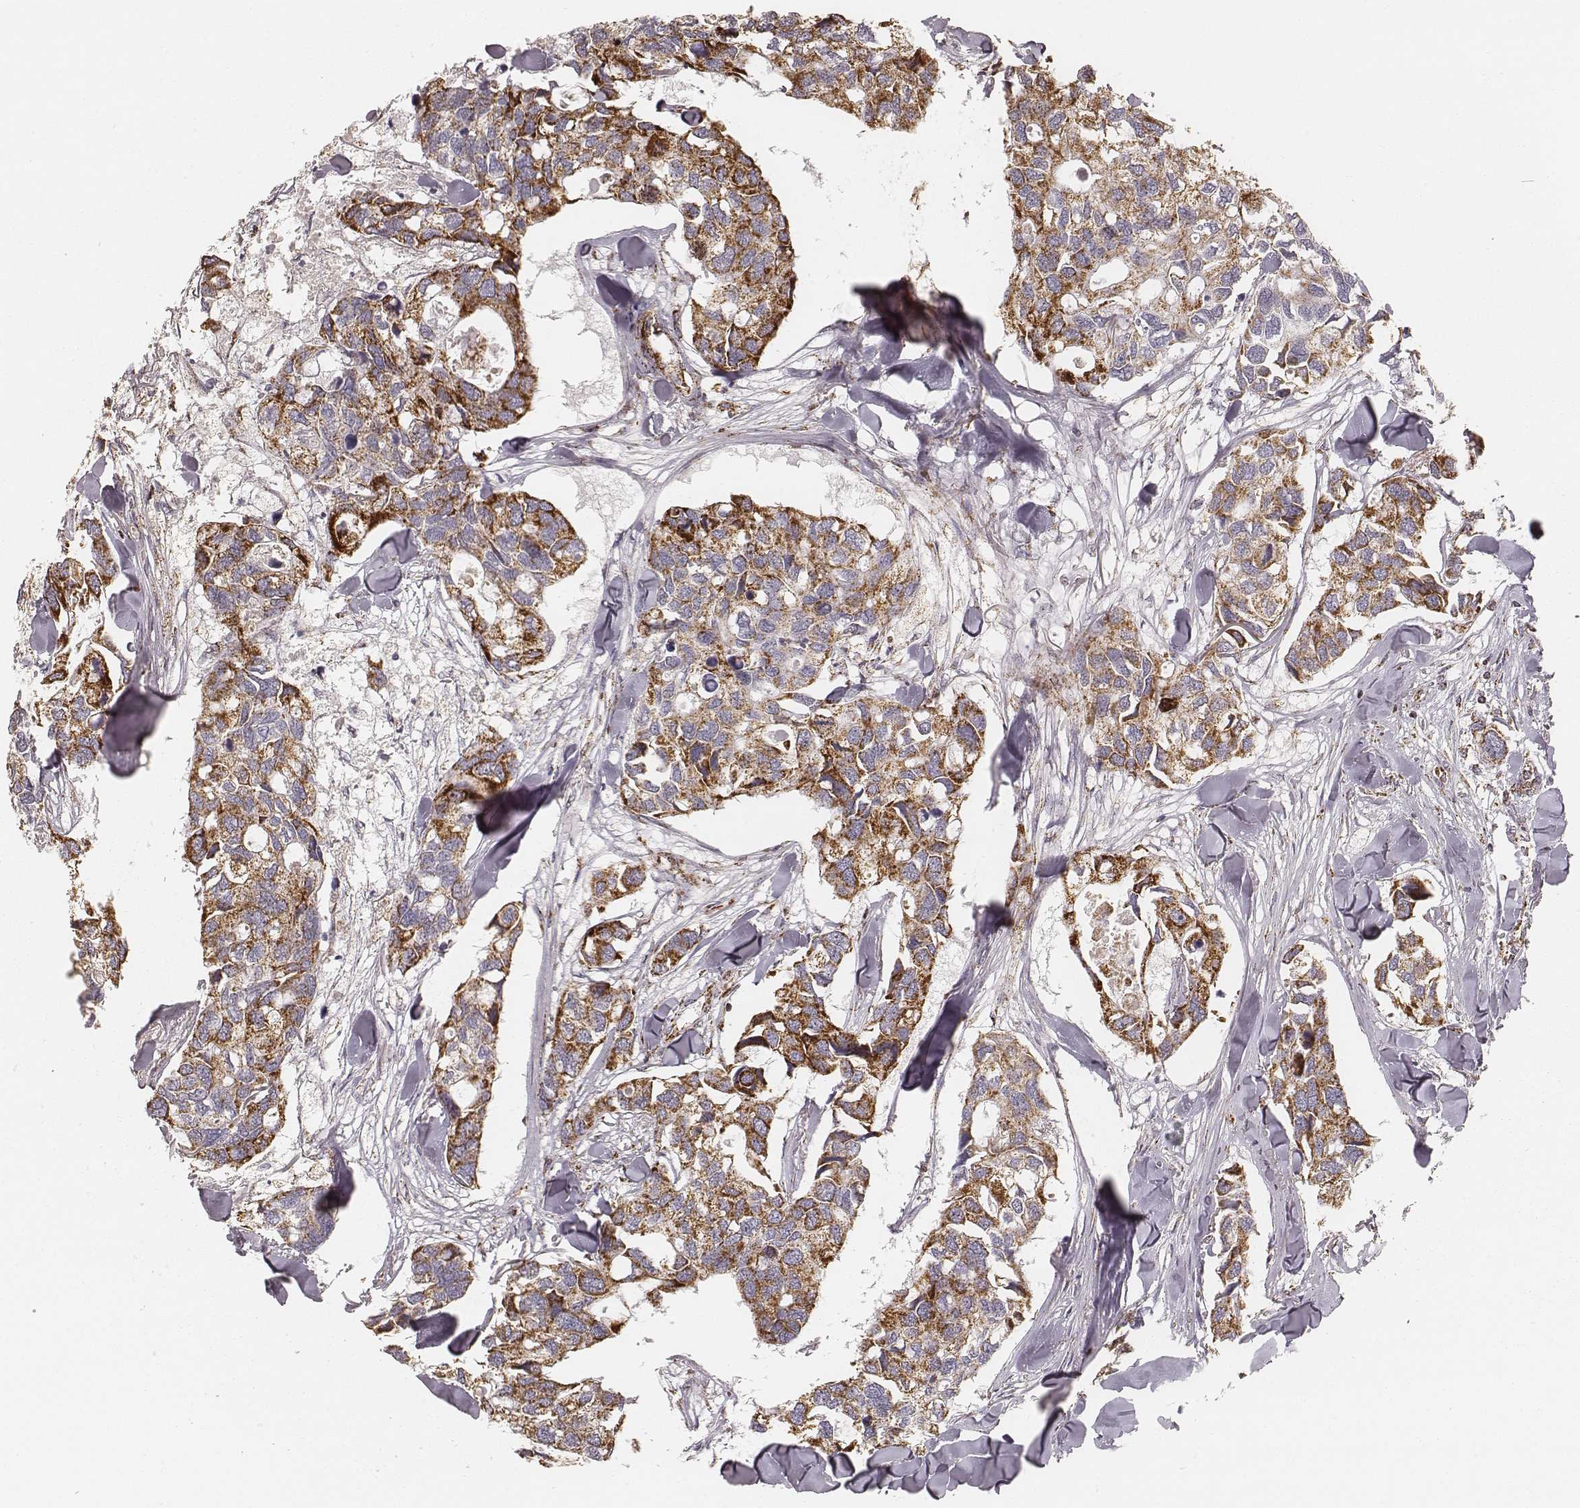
{"staining": {"intensity": "moderate", "quantity": ">75%", "location": "cytoplasmic/membranous"}, "tissue": "breast cancer", "cell_type": "Tumor cells", "image_type": "cancer", "snomed": [{"axis": "morphology", "description": "Duct carcinoma"}, {"axis": "topography", "description": "Breast"}], "caption": "DAB immunohistochemical staining of breast cancer (intraductal carcinoma) reveals moderate cytoplasmic/membranous protein staining in about >75% of tumor cells.", "gene": "CS", "patient": {"sex": "female", "age": 83}}